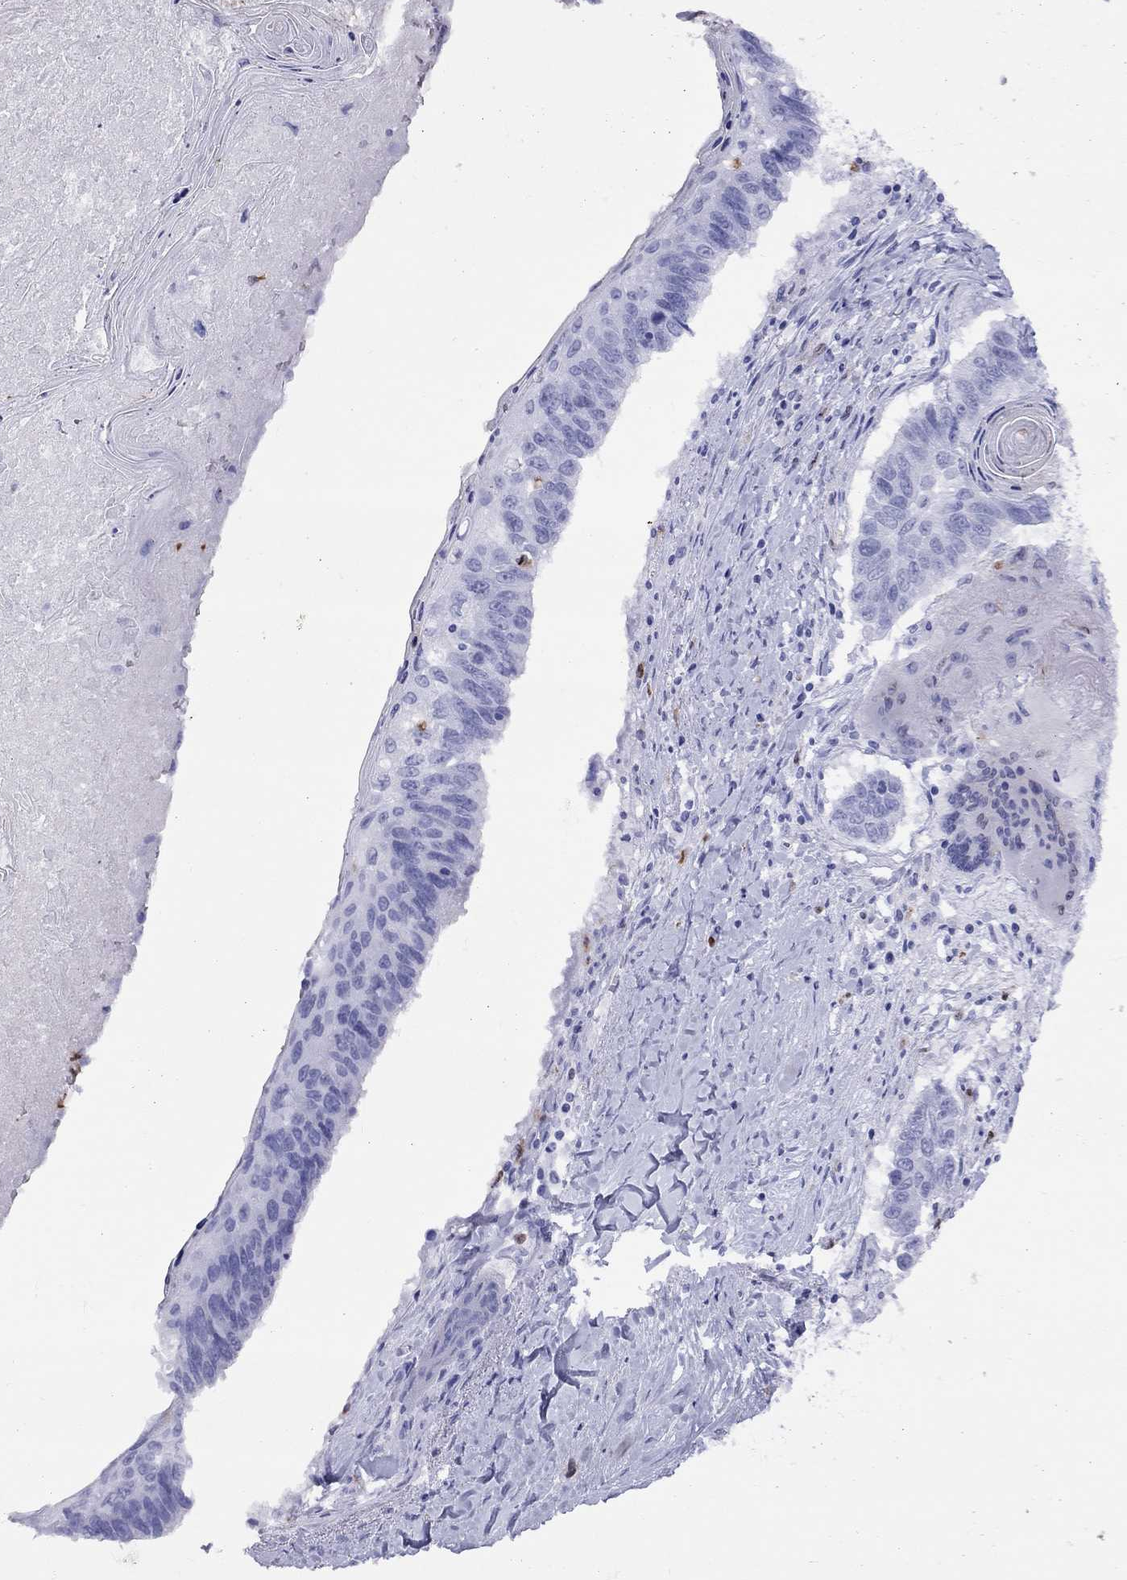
{"staining": {"intensity": "negative", "quantity": "none", "location": "none"}, "tissue": "lung cancer", "cell_type": "Tumor cells", "image_type": "cancer", "snomed": [{"axis": "morphology", "description": "Squamous cell carcinoma, NOS"}, {"axis": "topography", "description": "Lung"}], "caption": "Tumor cells show no significant protein expression in squamous cell carcinoma (lung).", "gene": "SLAMF1", "patient": {"sex": "male", "age": 73}}